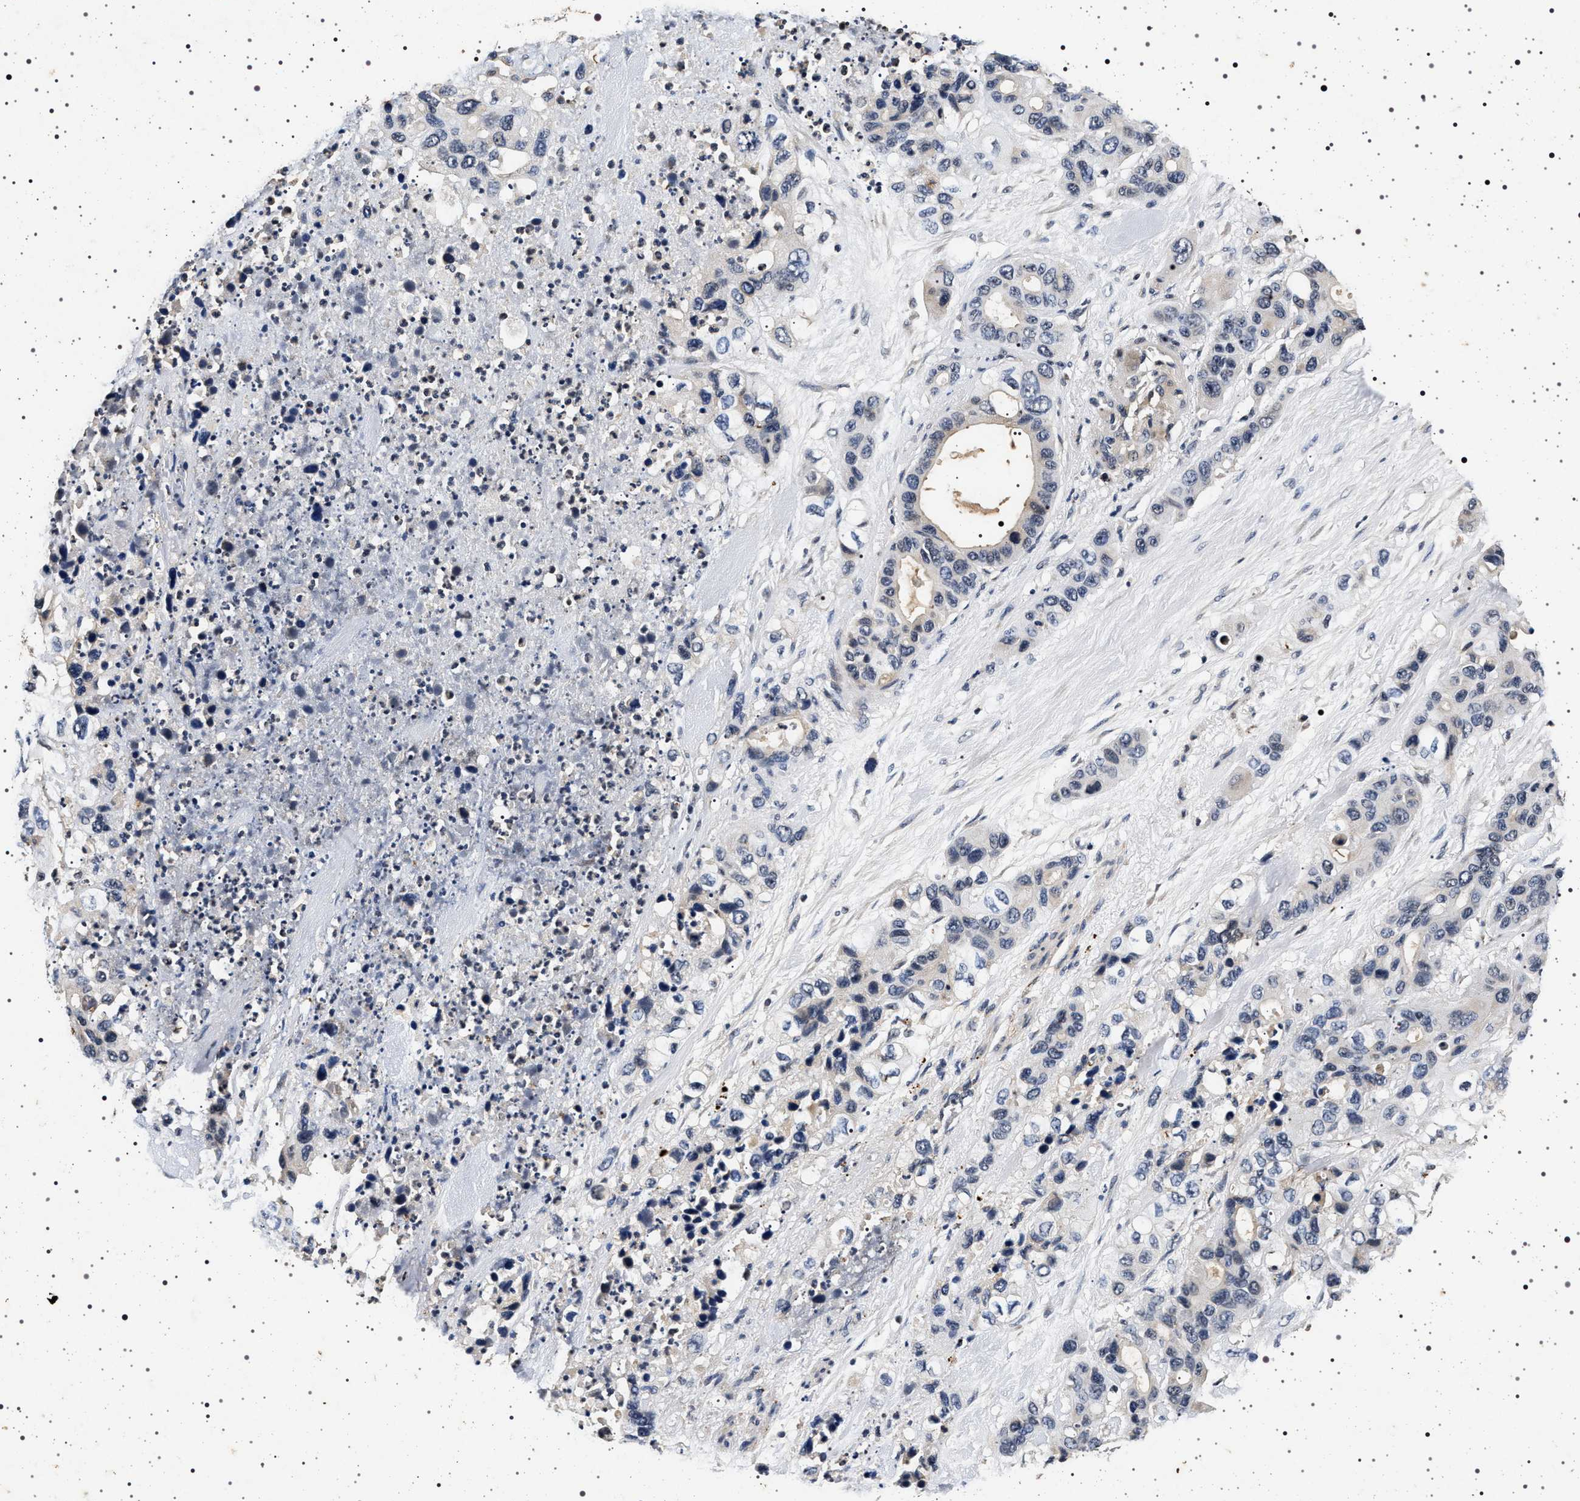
{"staining": {"intensity": "negative", "quantity": "none", "location": "none"}, "tissue": "pancreatic cancer", "cell_type": "Tumor cells", "image_type": "cancer", "snomed": [{"axis": "morphology", "description": "Adenocarcinoma, NOS"}, {"axis": "topography", "description": "Pancreas"}], "caption": "Tumor cells are negative for protein expression in human adenocarcinoma (pancreatic).", "gene": "CDKN1B", "patient": {"sex": "female", "age": 71}}